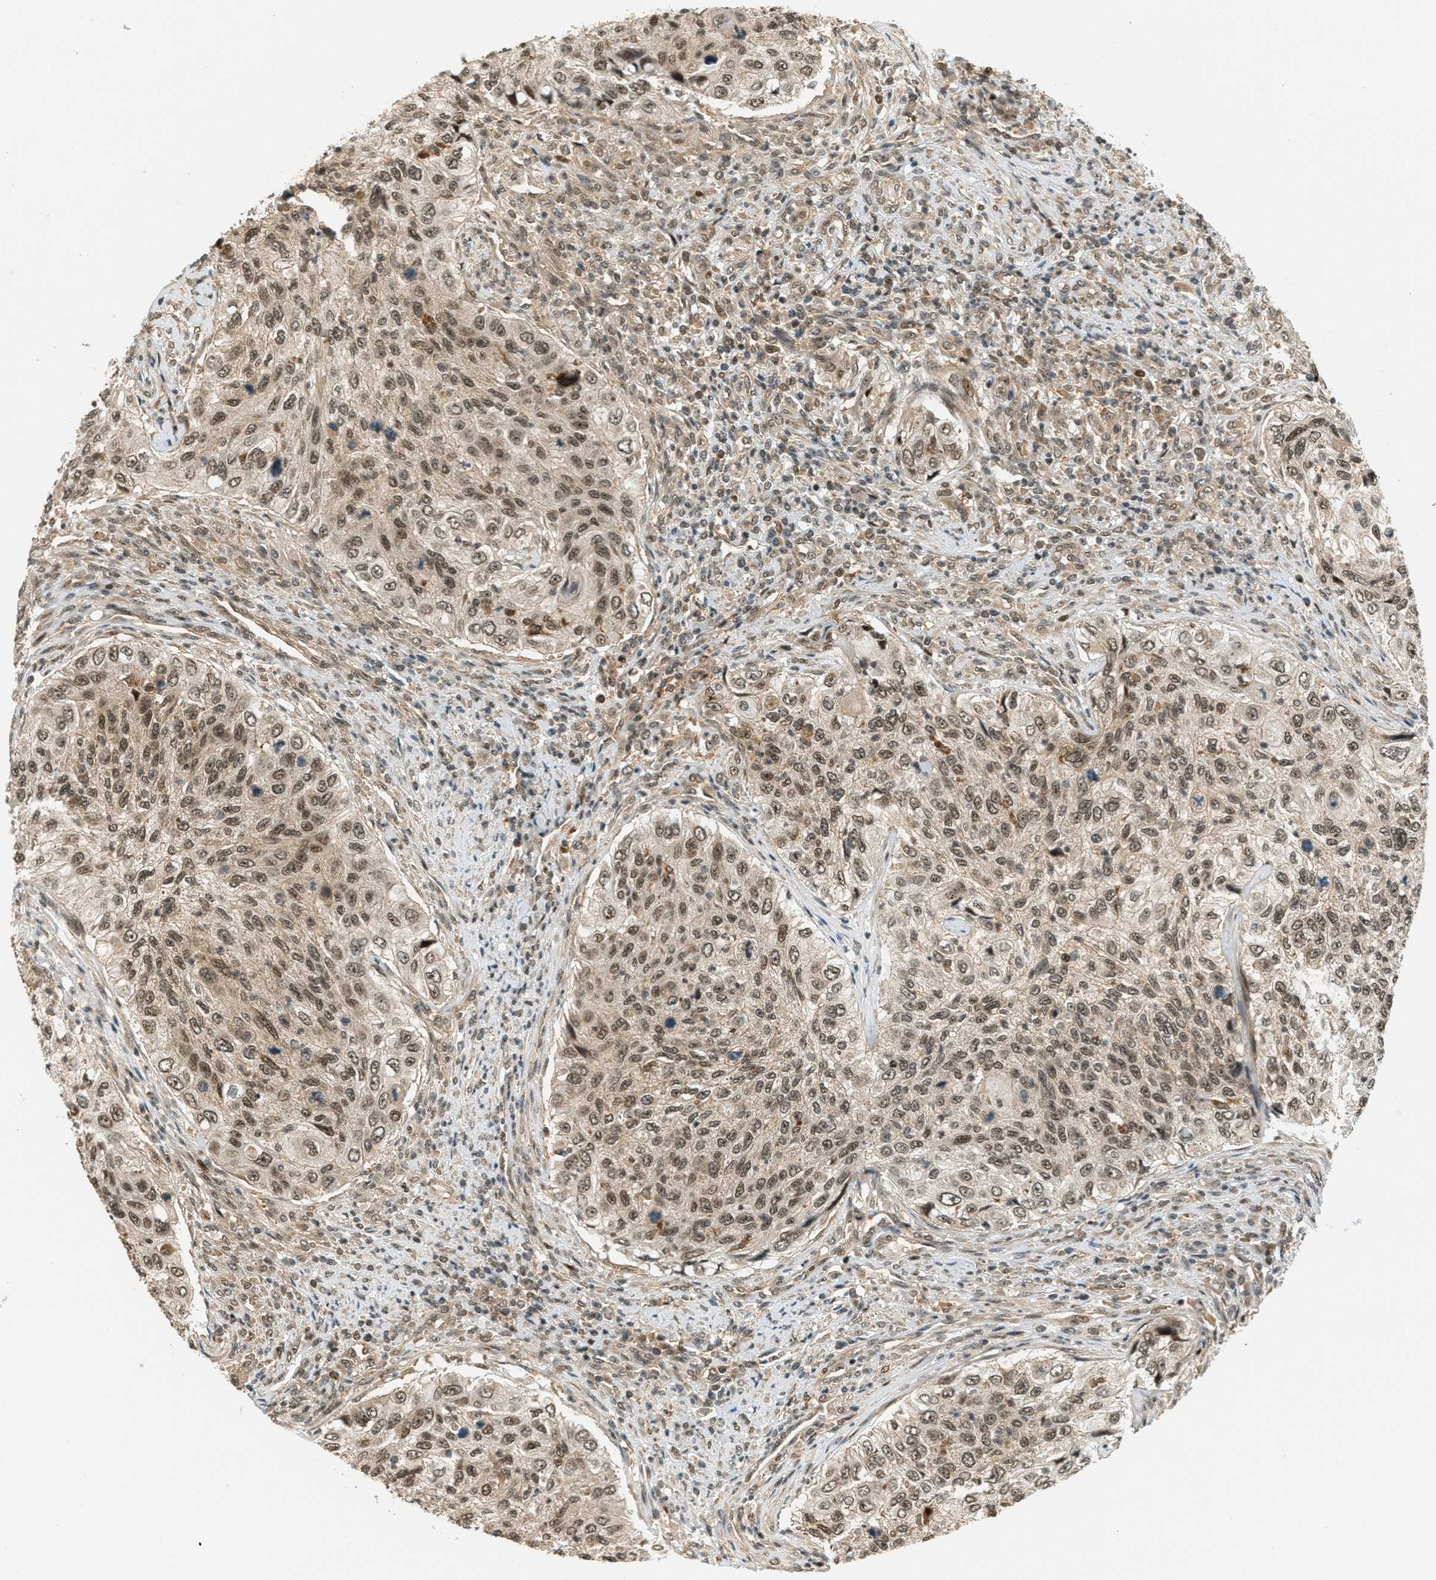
{"staining": {"intensity": "moderate", "quantity": ">75%", "location": "nuclear"}, "tissue": "urothelial cancer", "cell_type": "Tumor cells", "image_type": "cancer", "snomed": [{"axis": "morphology", "description": "Urothelial carcinoma, High grade"}, {"axis": "topography", "description": "Urinary bladder"}], "caption": "Immunohistochemical staining of human urothelial cancer reveals medium levels of moderate nuclear positivity in about >75% of tumor cells.", "gene": "FOXM1", "patient": {"sex": "female", "age": 60}}